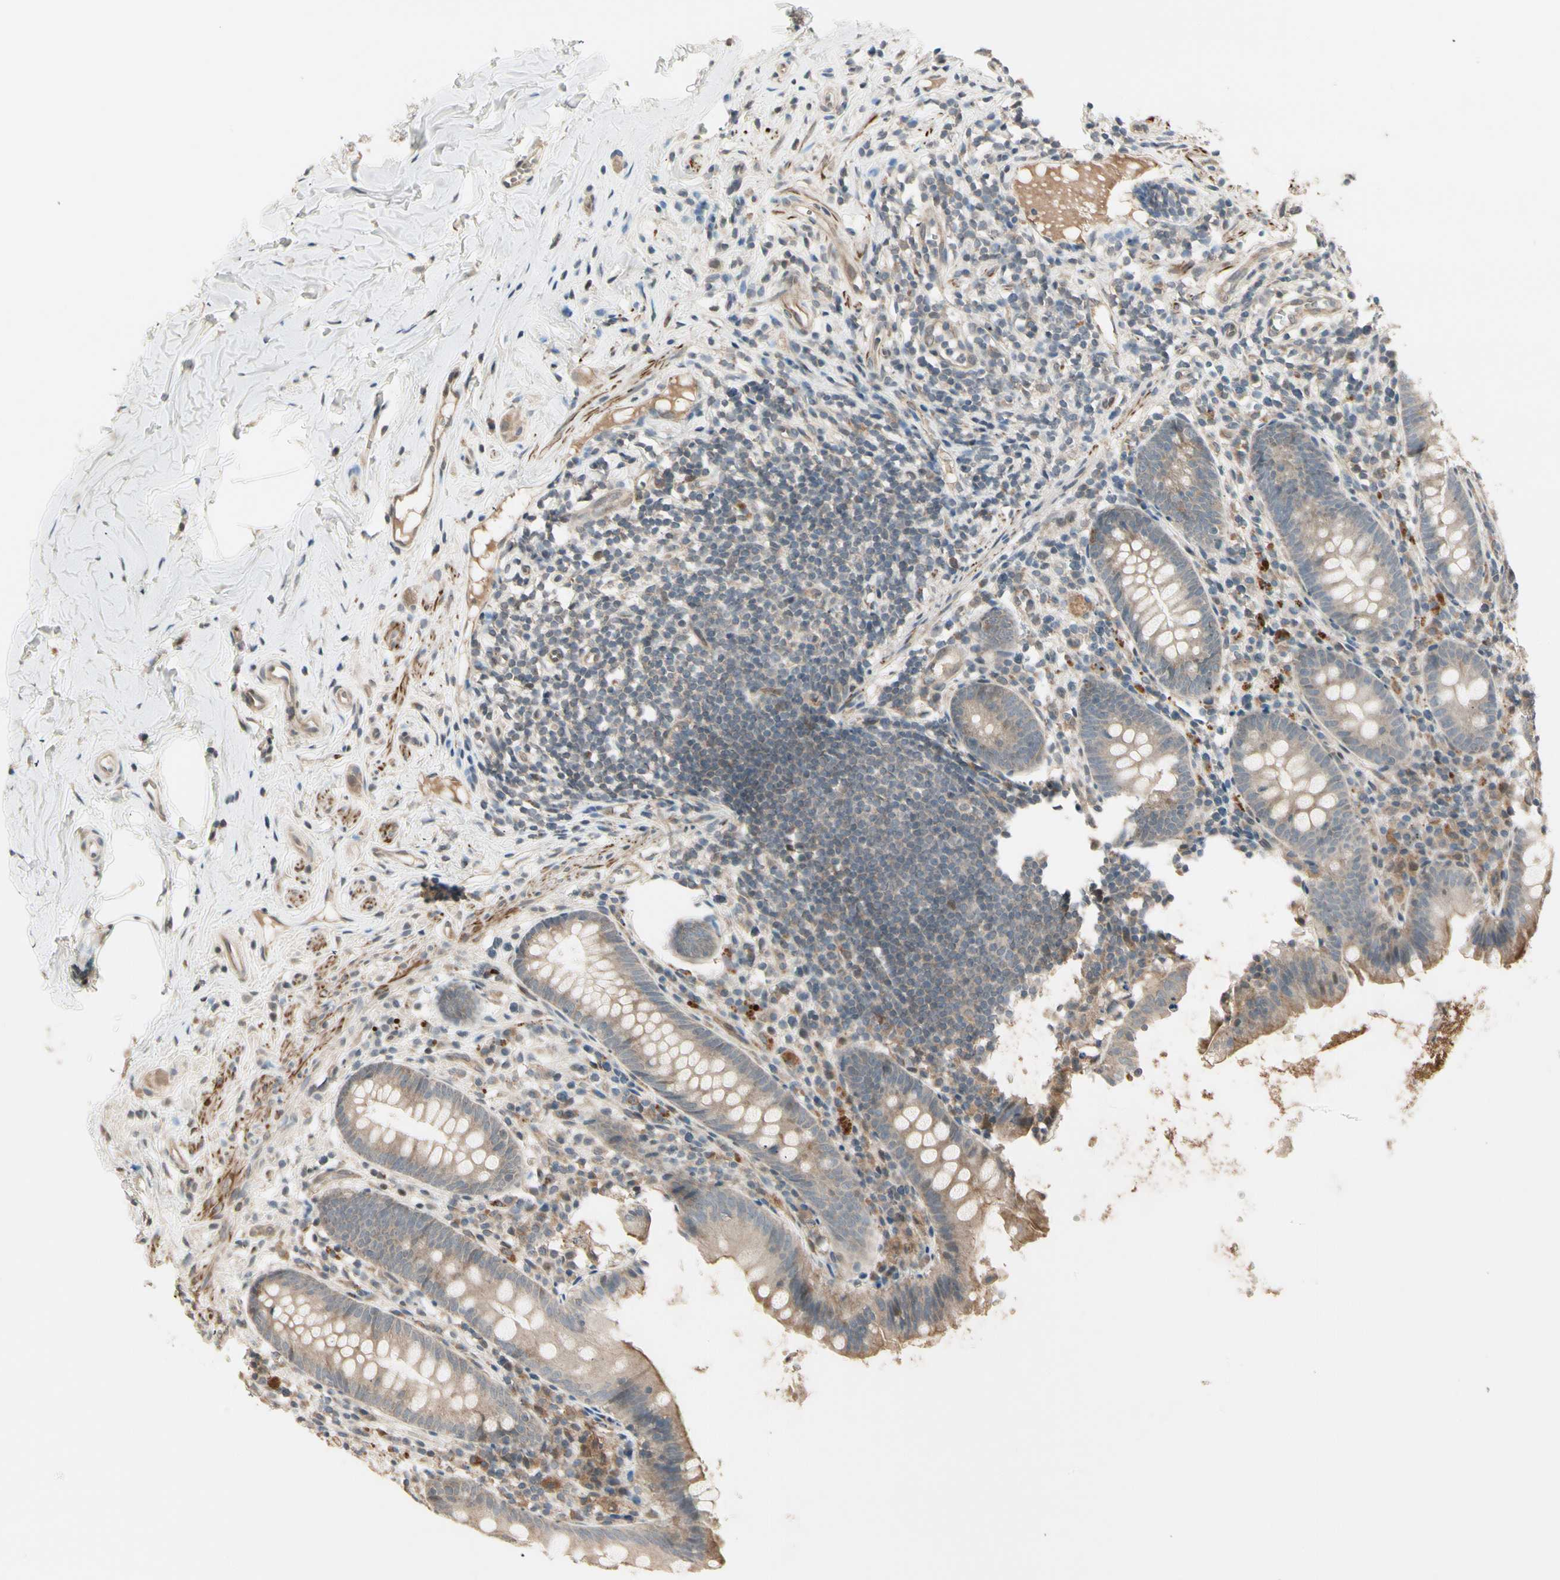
{"staining": {"intensity": "weak", "quantity": ">75%", "location": "cytoplasmic/membranous"}, "tissue": "appendix", "cell_type": "Glandular cells", "image_type": "normal", "snomed": [{"axis": "morphology", "description": "Normal tissue, NOS"}, {"axis": "topography", "description": "Appendix"}], "caption": "The photomicrograph displays staining of benign appendix, revealing weak cytoplasmic/membranous protein staining (brown color) within glandular cells.", "gene": "SVBP", "patient": {"sex": "male", "age": 52}}